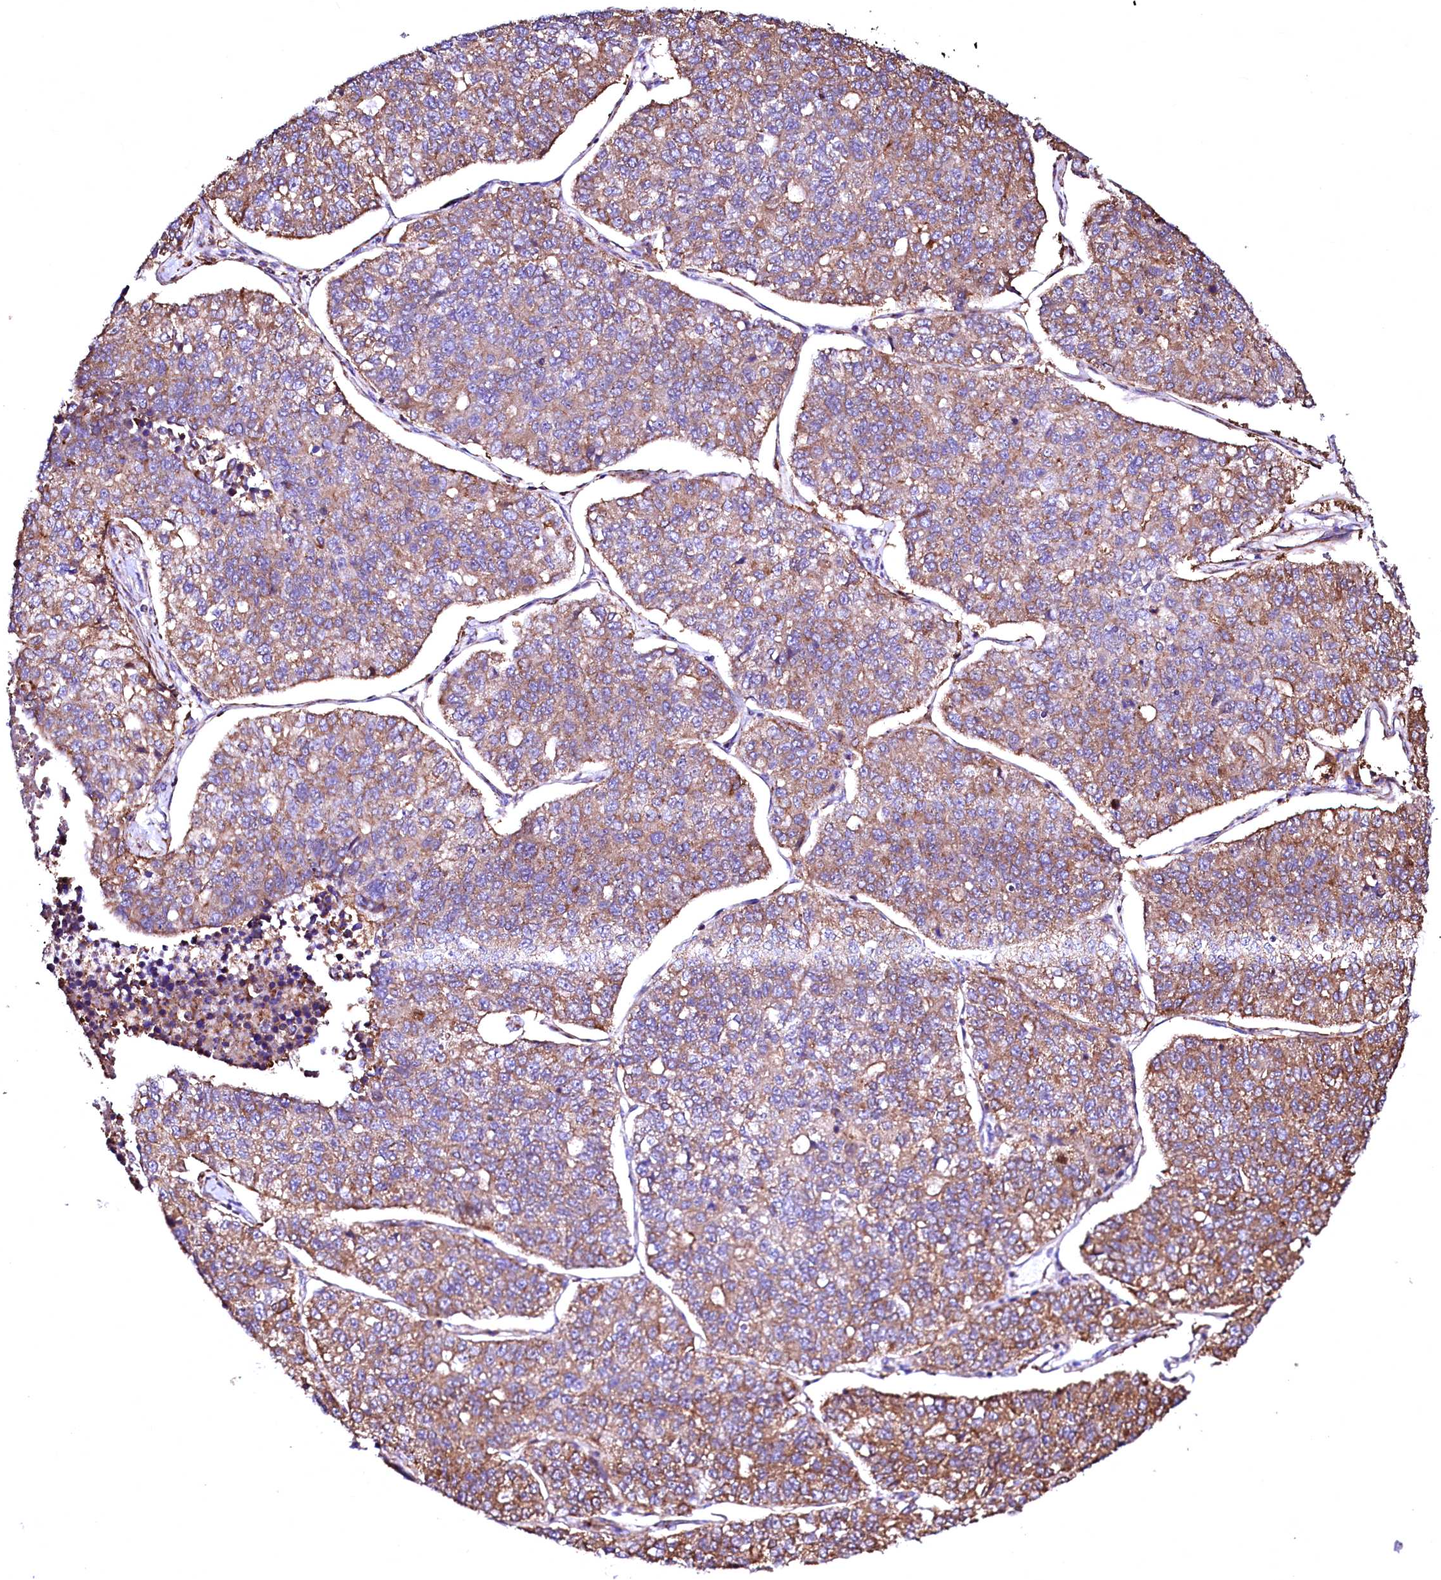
{"staining": {"intensity": "moderate", "quantity": ">75%", "location": "cytoplasmic/membranous"}, "tissue": "lung cancer", "cell_type": "Tumor cells", "image_type": "cancer", "snomed": [{"axis": "morphology", "description": "Adenocarcinoma, NOS"}, {"axis": "topography", "description": "Lung"}], "caption": "Protein expression analysis of adenocarcinoma (lung) displays moderate cytoplasmic/membranous staining in about >75% of tumor cells. The protein is stained brown, and the nuclei are stained in blue (DAB (3,3'-diaminobenzidine) IHC with brightfield microscopy, high magnification).", "gene": "GPR176", "patient": {"sex": "male", "age": 49}}